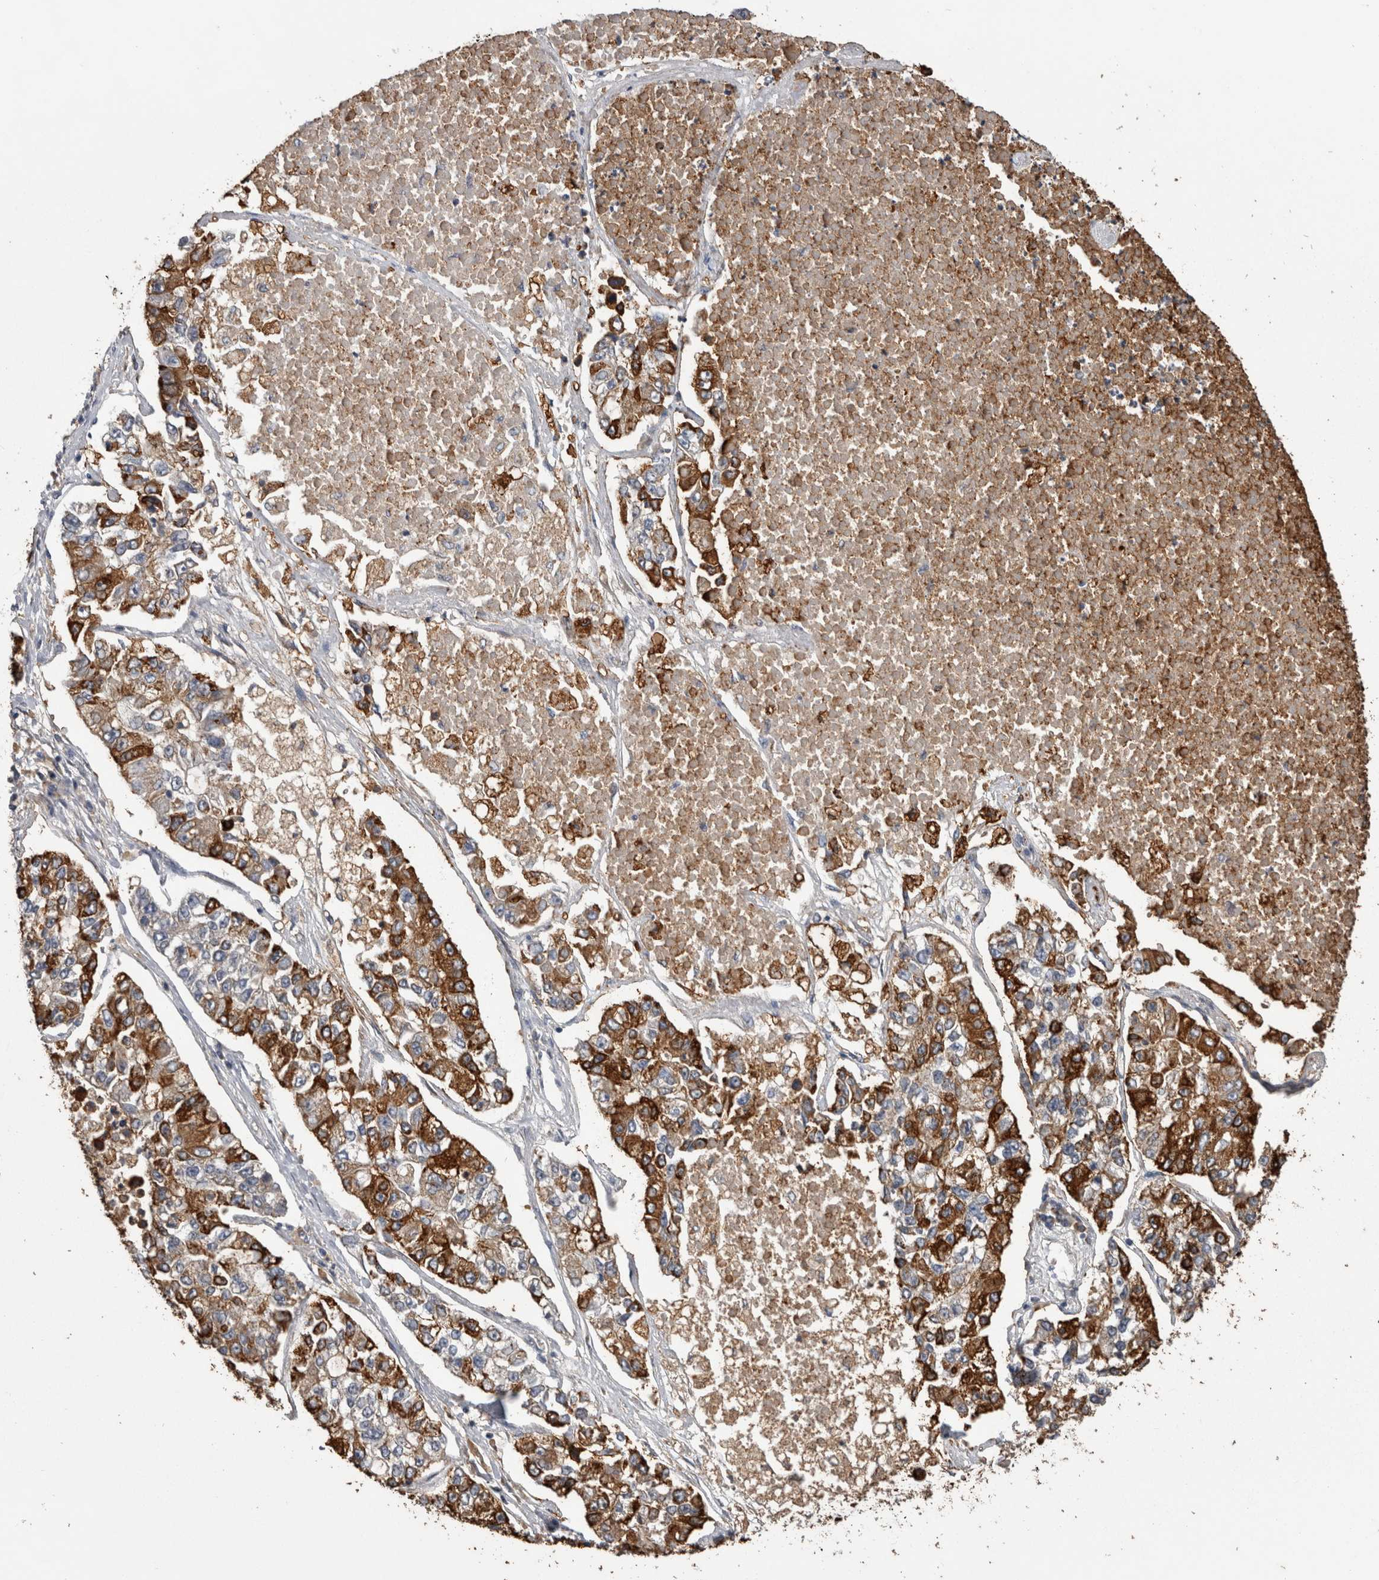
{"staining": {"intensity": "strong", "quantity": "25%-75%", "location": "cytoplasmic/membranous"}, "tissue": "lung cancer", "cell_type": "Tumor cells", "image_type": "cancer", "snomed": [{"axis": "morphology", "description": "Adenocarcinoma, NOS"}, {"axis": "topography", "description": "Lung"}], "caption": "A high-resolution image shows IHC staining of lung cancer (adenocarcinoma), which demonstrates strong cytoplasmic/membranous staining in about 25%-75% of tumor cells.", "gene": "ANXA13", "patient": {"sex": "male", "age": 49}}